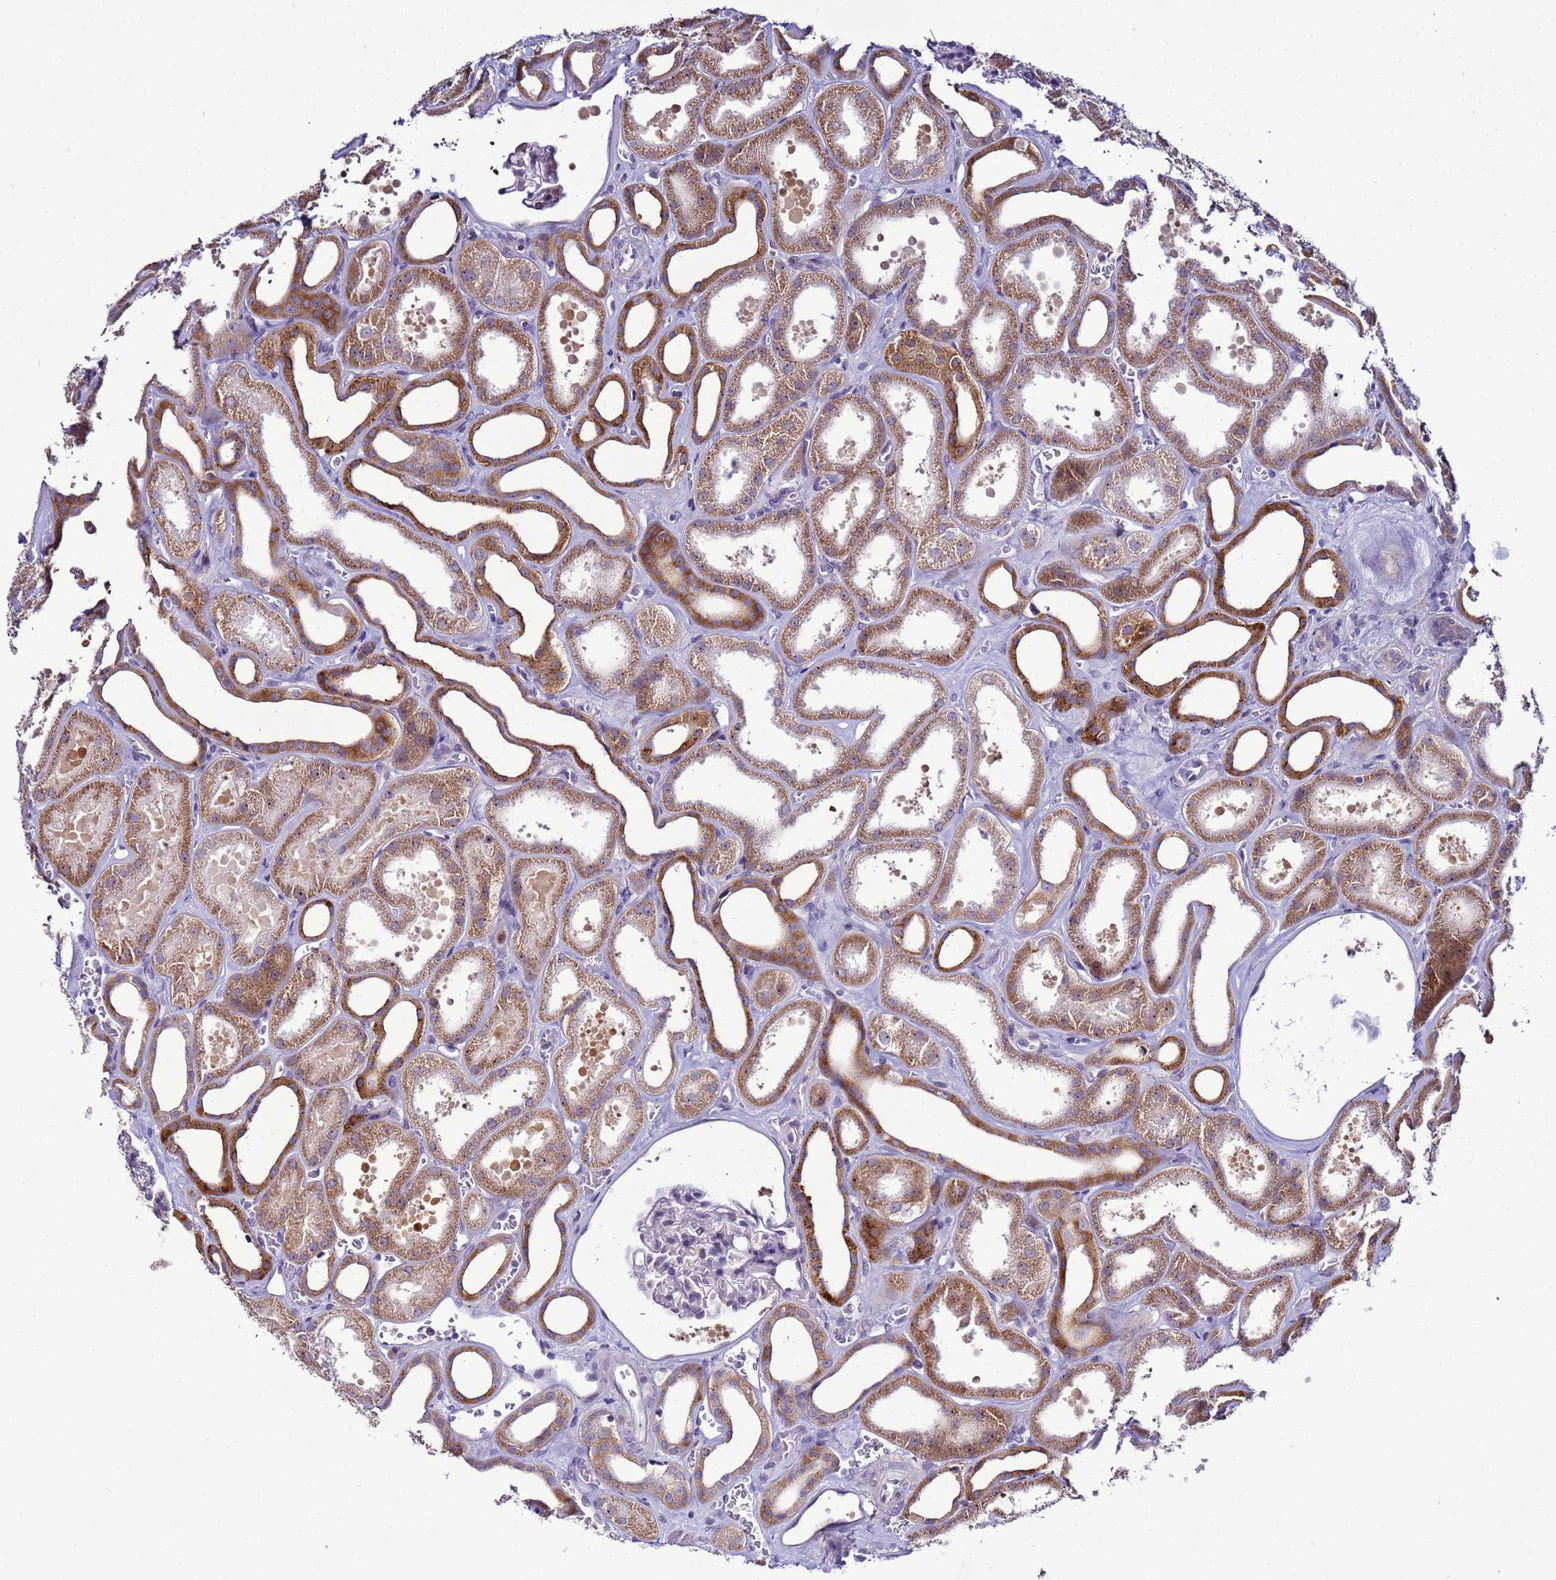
{"staining": {"intensity": "negative", "quantity": "none", "location": "none"}, "tissue": "kidney", "cell_type": "Cells in glomeruli", "image_type": "normal", "snomed": [{"axis": "morphology", "description": "Normal tissue, NOS"}, {"axis": "morphology", "description": "Adenocarcinoma, NOS"}, {"axis": "topography", "description": "Kidney"}], "caption": "Normal kidney was stained to show a protein in brown. There is no significant positivity in cells in glomeruli. (Brightfield microscopy of DAB IHC at high magnification).", "gene": "NOL8", "patient": {"sex": "female", "age": 68}}